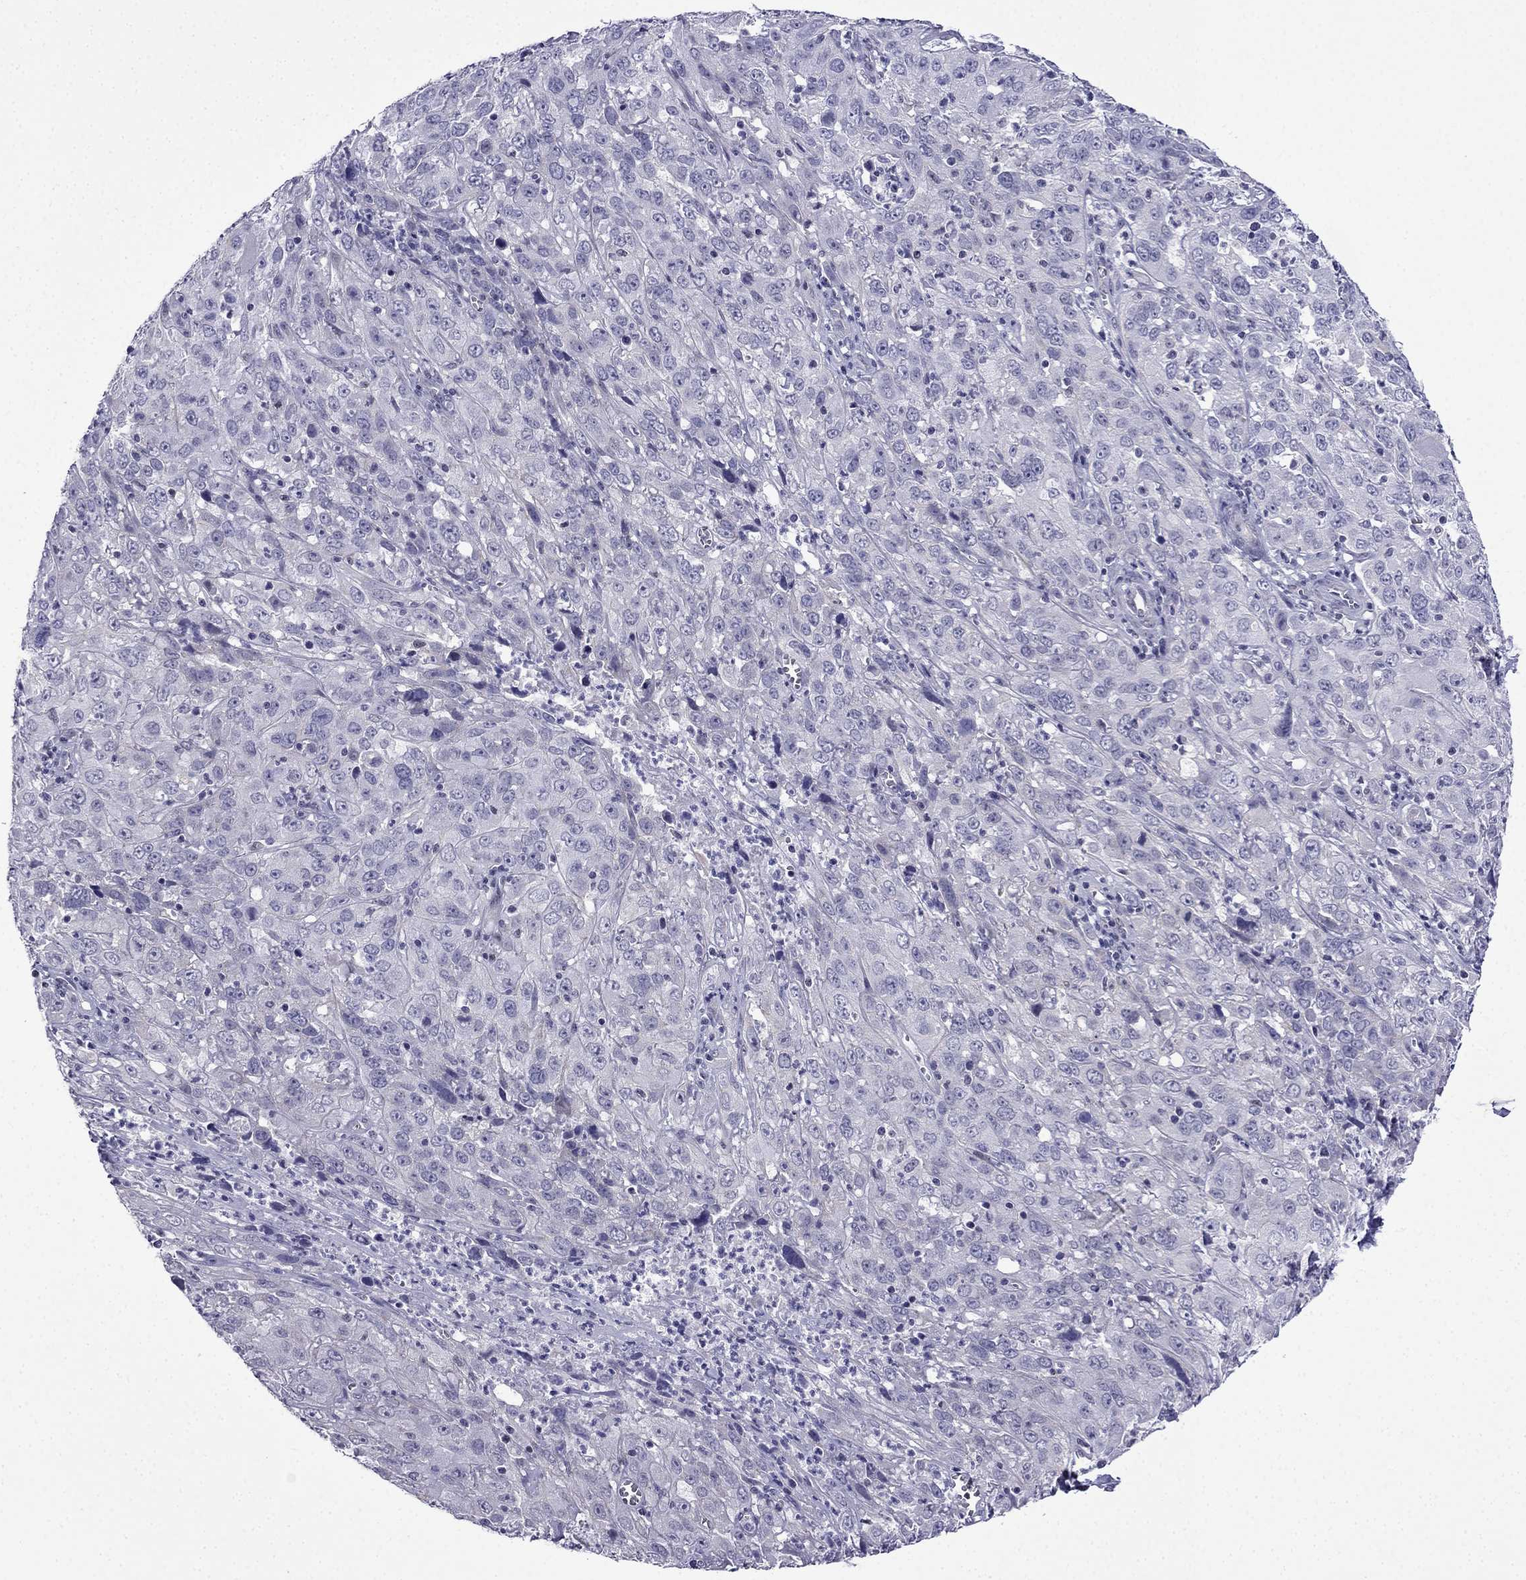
{"staining": {"intensity": "negative", "quantity": "none", "location": "none"}, "tissue": "cervical cancer", "cell_type": "Tumor cells", "image_type": "cancer", "snomed": [{"axis": "morphology", "description": "Squamous cell carcinoma, NOS"}, {"axis": "topography", "description": "Cervix"}], "caption": "An immunohistochemistry (IHC) image of squamous cell carcinoma (cervical) is shown. There is no staining in tumor cells of squamous cell carcinoma (cervical). Brightfield microscopy of IHC stained with DAB (brown) and hematoxylin (blue), captured at high magnification.", "gene": "POM121L12", "patient": {"sex": "female", "age": 32}}